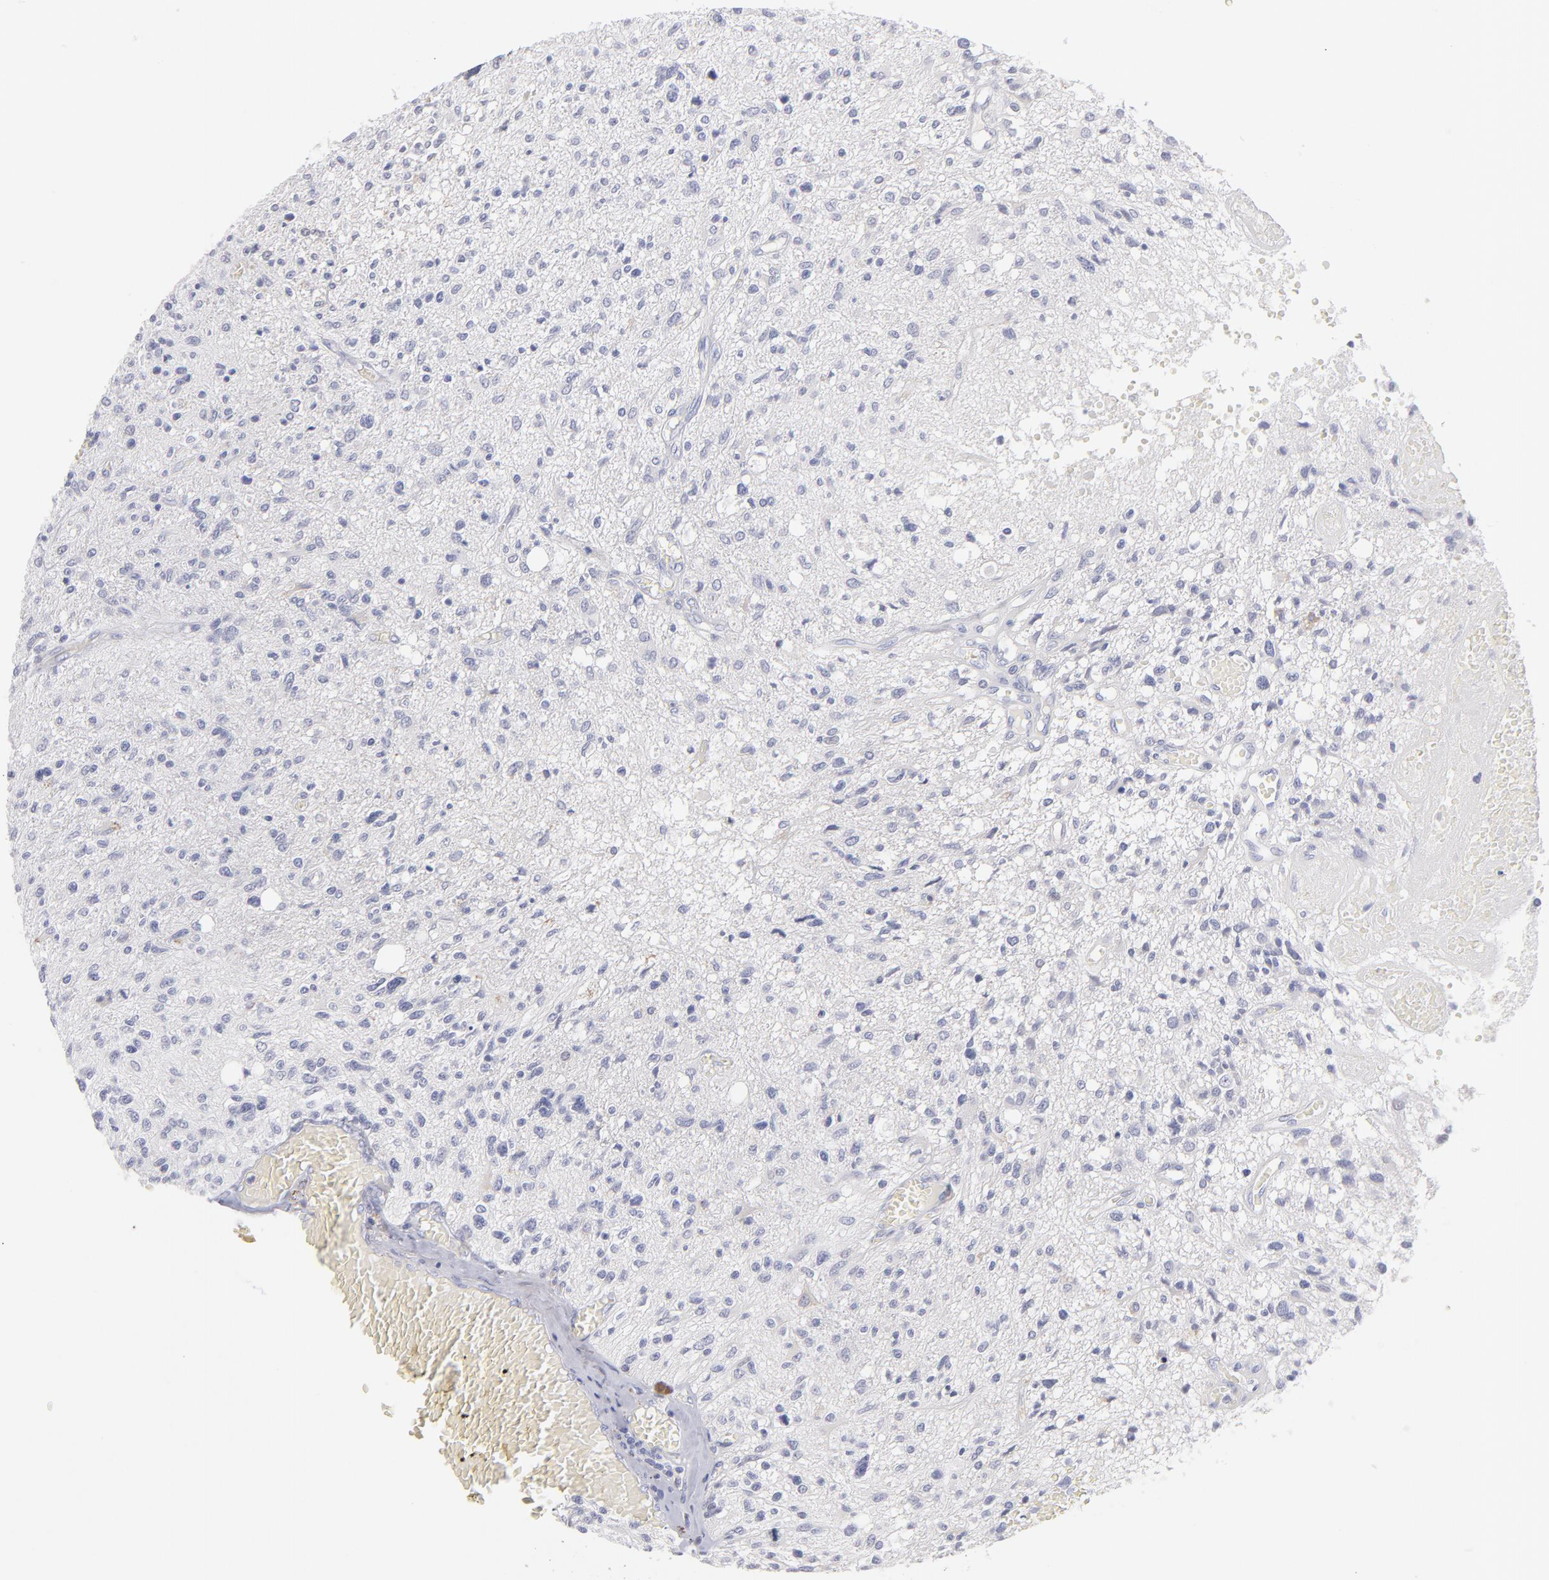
{"staining": {"intensity": "negative", "quantity": "none", "location": "none"}, "tissue": "glioma", "cell_type": "Tumor cells", "image_type": "cancer", "snomed": [{"axis": "morphology", "description": "Glioma, malignant, High grade"}, {"axis": "topography", "description": "Cerebral cortex"}], "caption": "Immunohistochemical staining of human glioma displays no significant expression in tumor cells.", "gene": "MTHFD2", "patient": {"sex": "male", "age": 76}}